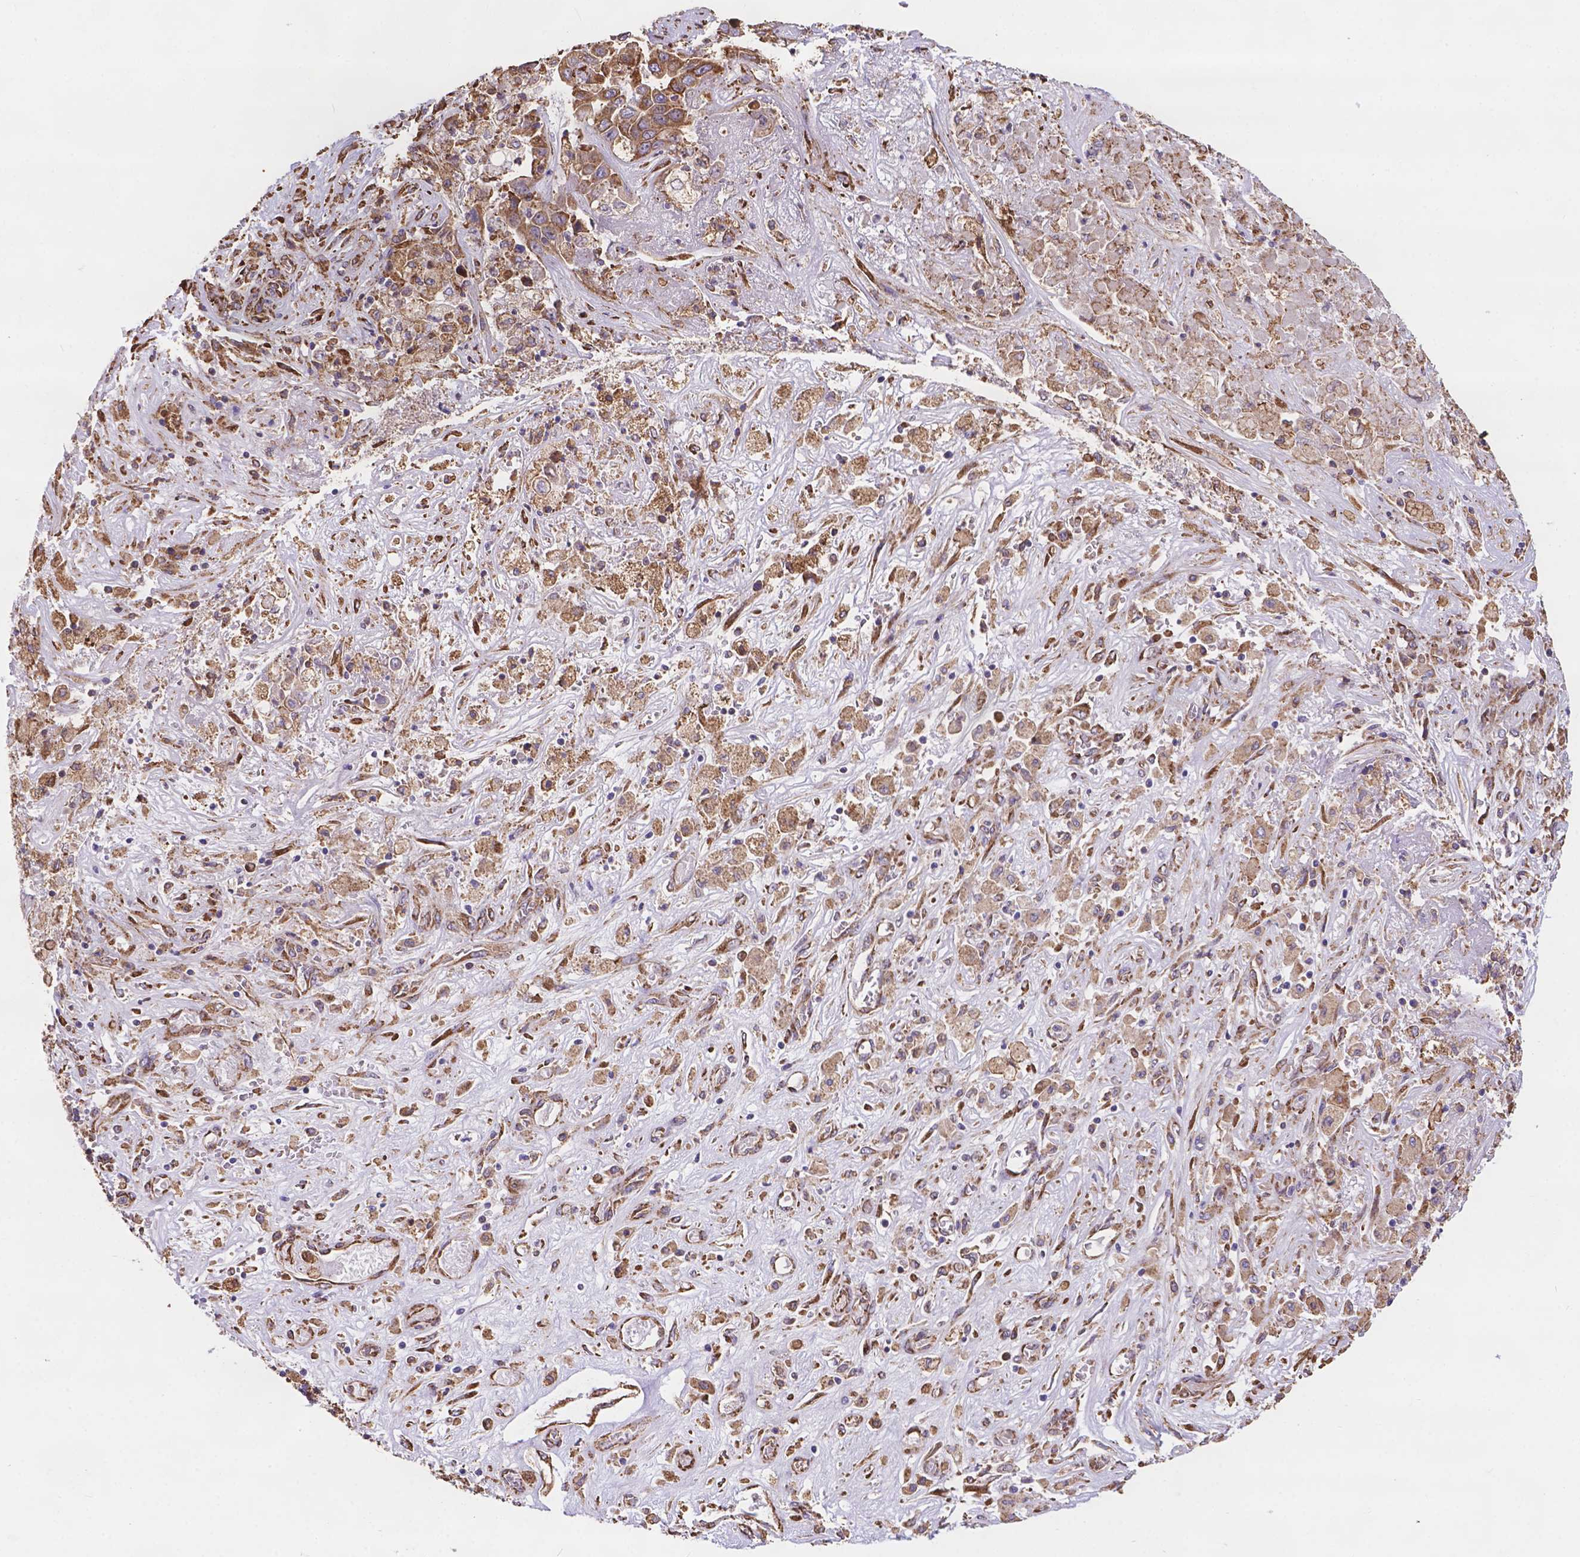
{"staining": {"intensity": "moderate", "quantity": ">75%", "location": "cytoplasmic/membranous"}, "tissue": "liver cancer", "cell_type": "Tumor cells", "image_type": "cancer", "snomed": [{"axis": "morphology", "description": "Cholangiocarcinoma"}, {"axis": "topography", "description": "Liver"}], "caption": "Immunohistochemical staining of liver cholangiocarcinoma exhibits medium levels of moderate cytoplasmic/membranous protein positivity in about >75% of tumor cells.", "gene": "IPO11", "patient": {"sex": "female", "age": 52}}